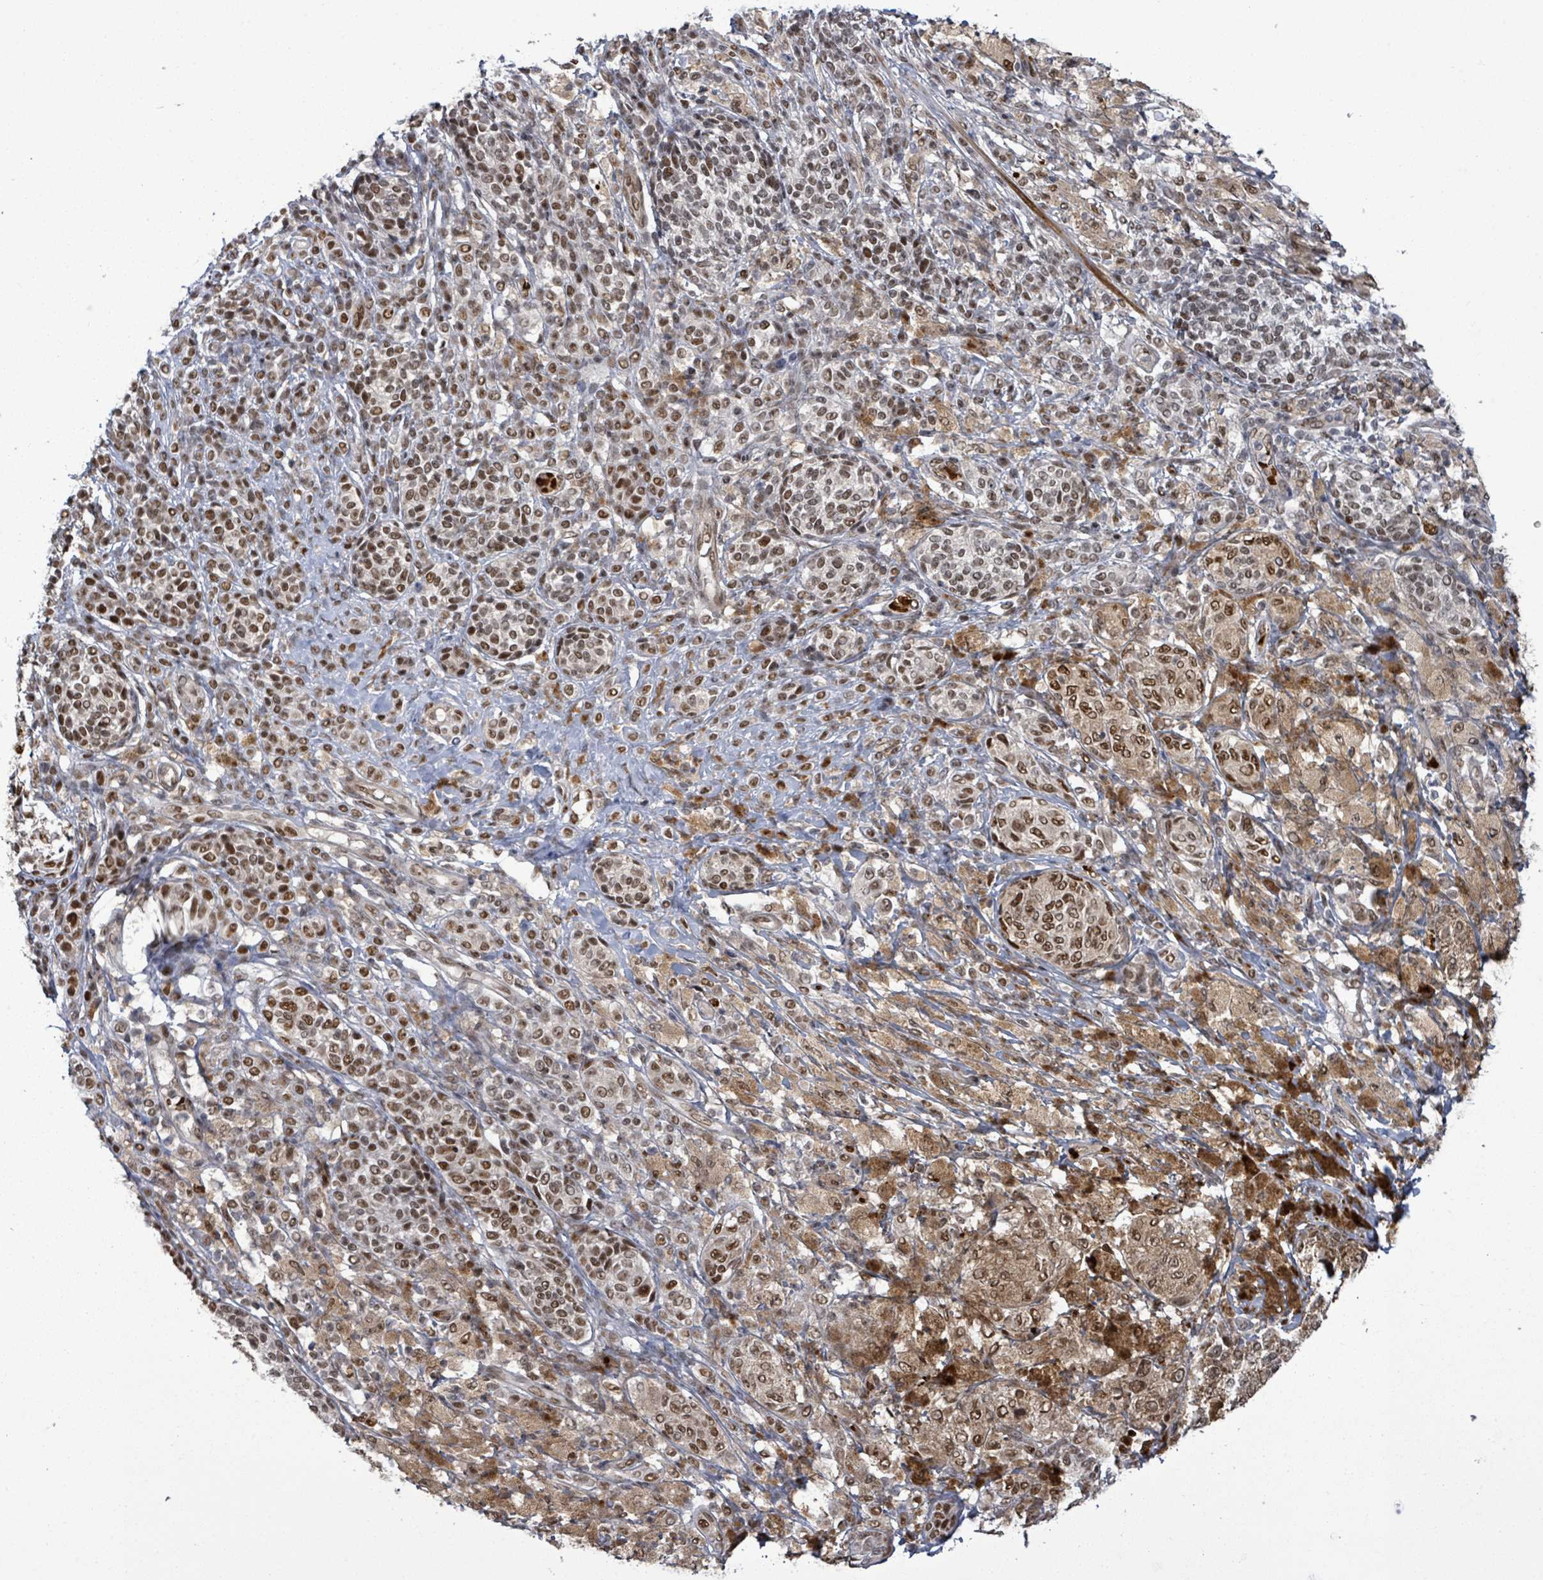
{"staining": {"intensity": "moderate", "quantity": ">75%", "location": "cytoplasmic/membranous,nuclear"}, "tissue": "melanoma", "cell_type": "Tumor cells", "image_type": "cancer", "snomed": [{"axis": "morphology", "description": "Malignant melanoma, NOS"}, {"axis": "topography", "description": "Skin"}], "caption": "There is medium levels of moderate cytoplasmic/membranous and nuclear staining in tumor cells of malignant melanoma, as demonstrated by immunohistochemical staining (brown color).", "gene": "PATZ1", "patient": {"sex": "male", "age": 42}}